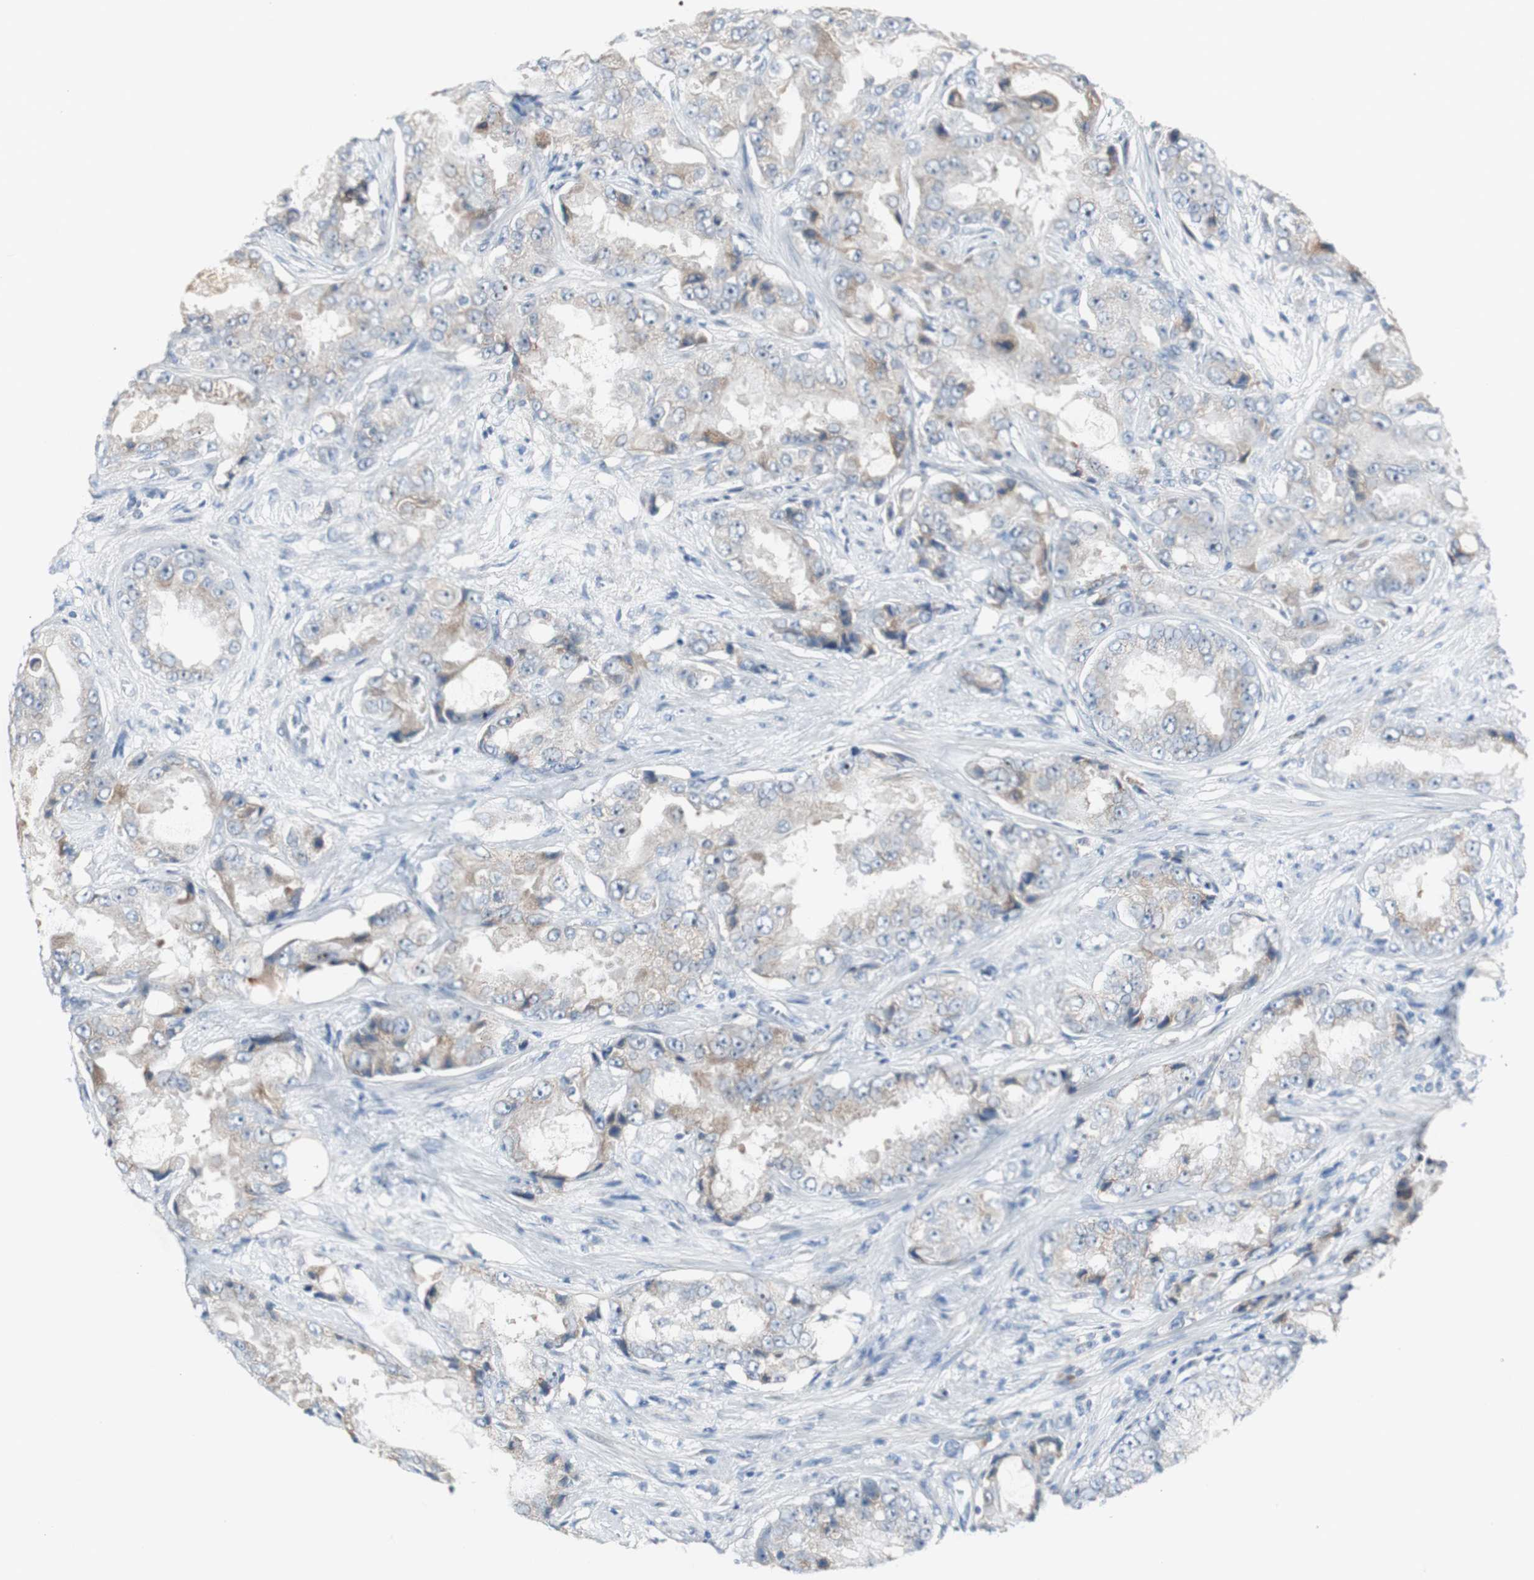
{"staining": {"intensity": "weak", "quantity": ">75%", "location": "cytoplasmic/membranous"}, "tissue": "prostate cancer", "cell_type": "Tumor cells", "image_type": "cancer", "snomed": [{"axis": "morphology", "description": "Adenocarcinoma, High grade"}, {"axis": "topography", "description": "Prostate"}], "caption": "Approximately >75% of tumor cells in prostate cancer display weak cytoplasmic/membranous protein staining as visualized by brown immunohistochemical staining.", "gene": "SOX30", "patient": {"sex": "male", "age": 73}}